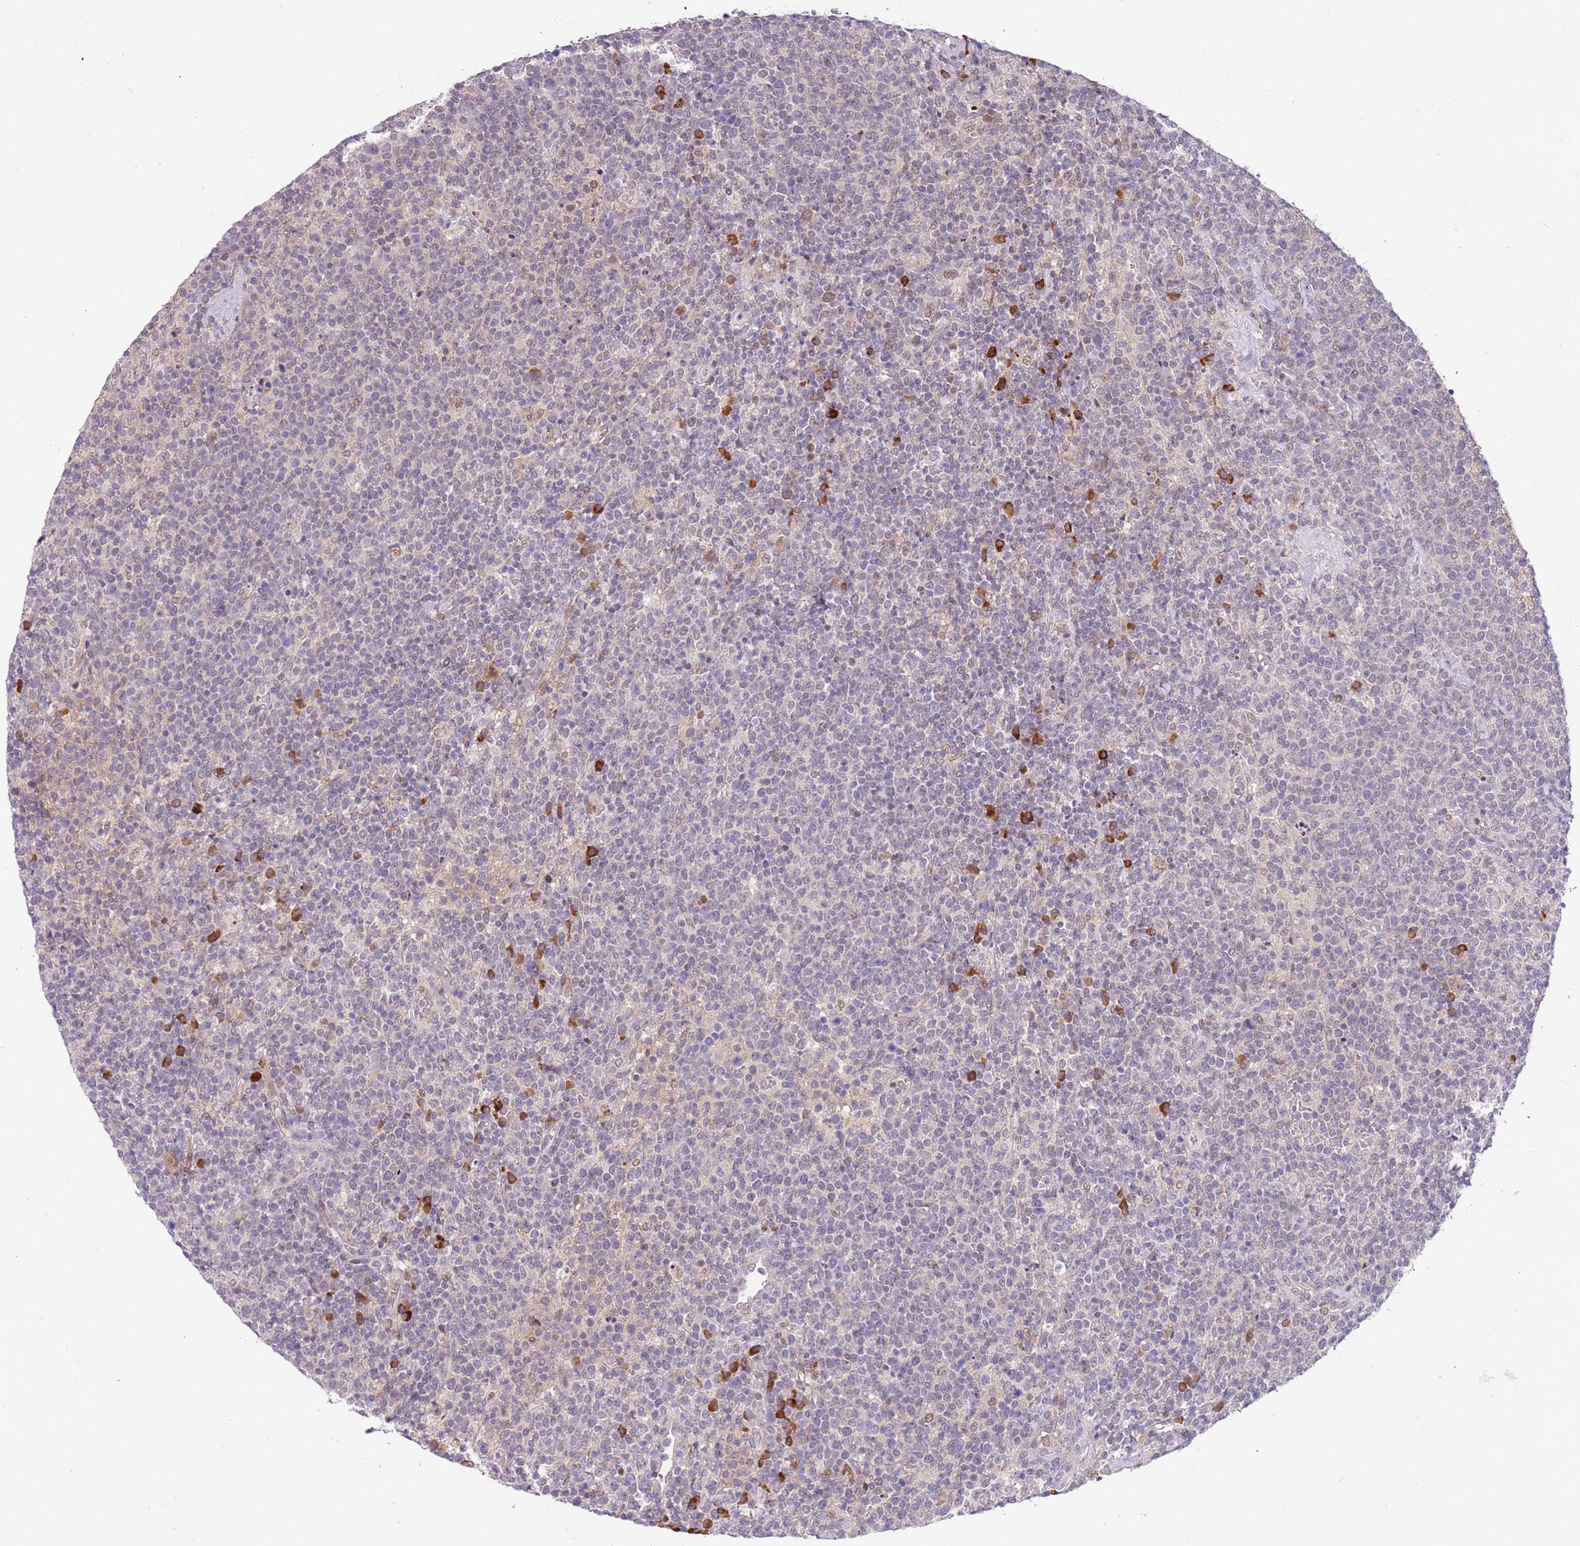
{"staining": {"intensity": "strong", "quantity": "<25%", "location": "cytoplasmic/membranous"}, "tissue": "lymphoma", "cell_type": "Tumor cells", "image_type": "cancer", "snomed": [{"axis": "morphology", "description": "Malignant lymphoma, non-Hodgkin's type, High grade"}, {"axis": "topography", "description": "Lymph node"}], "caption": "Human lymphoma stained with a brown dye demonstrates strong cytoplasmic/membranous positive positivity in about <25% of tumor cells.", "gene": "MAGEF1", "patient": {"sex": "male", "age": 61}}